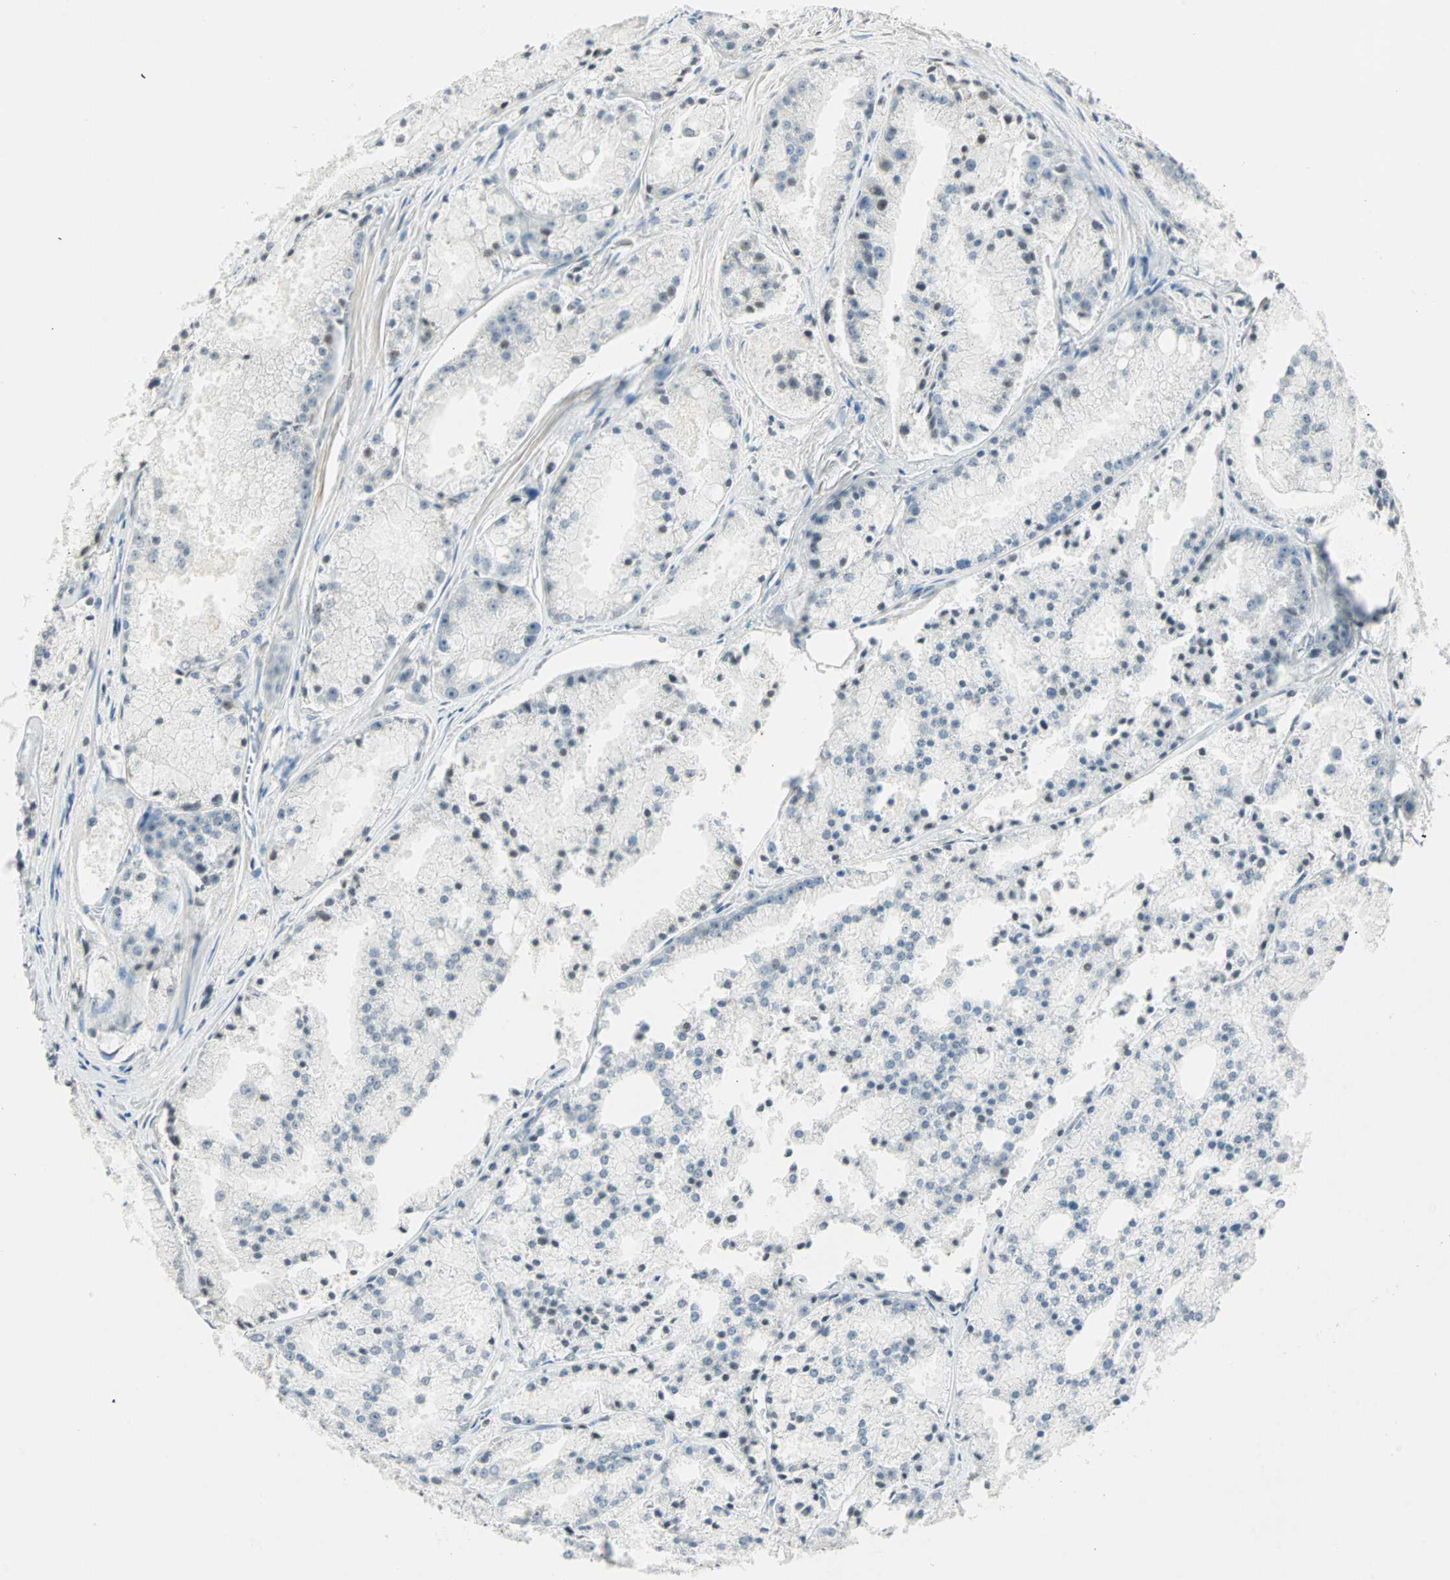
{"staining": {"intensity": "weak", "quantity": "<25%", "location": "nuclear"}, "tissue": "prostate cancer", "cell_type": "Tumor cells", "image_type": "cancer", "snomed": [{"axis": "morphology", "description": "Adenocarcinoma, Low grade"}, {"axis": "topography", "description": "Prostate"}], "caption": "High magnification brightfield microscopy of prostate cancer (adenocarcinoma (low-grade)) stained with DAB (3,3'-diaminobenzidine) (brown) and counterstained with hematoxylin (blue): tumor cells show no significant positivity.", "gene": "SMAD3", "patient": {"sex": "male", "age": 64}}